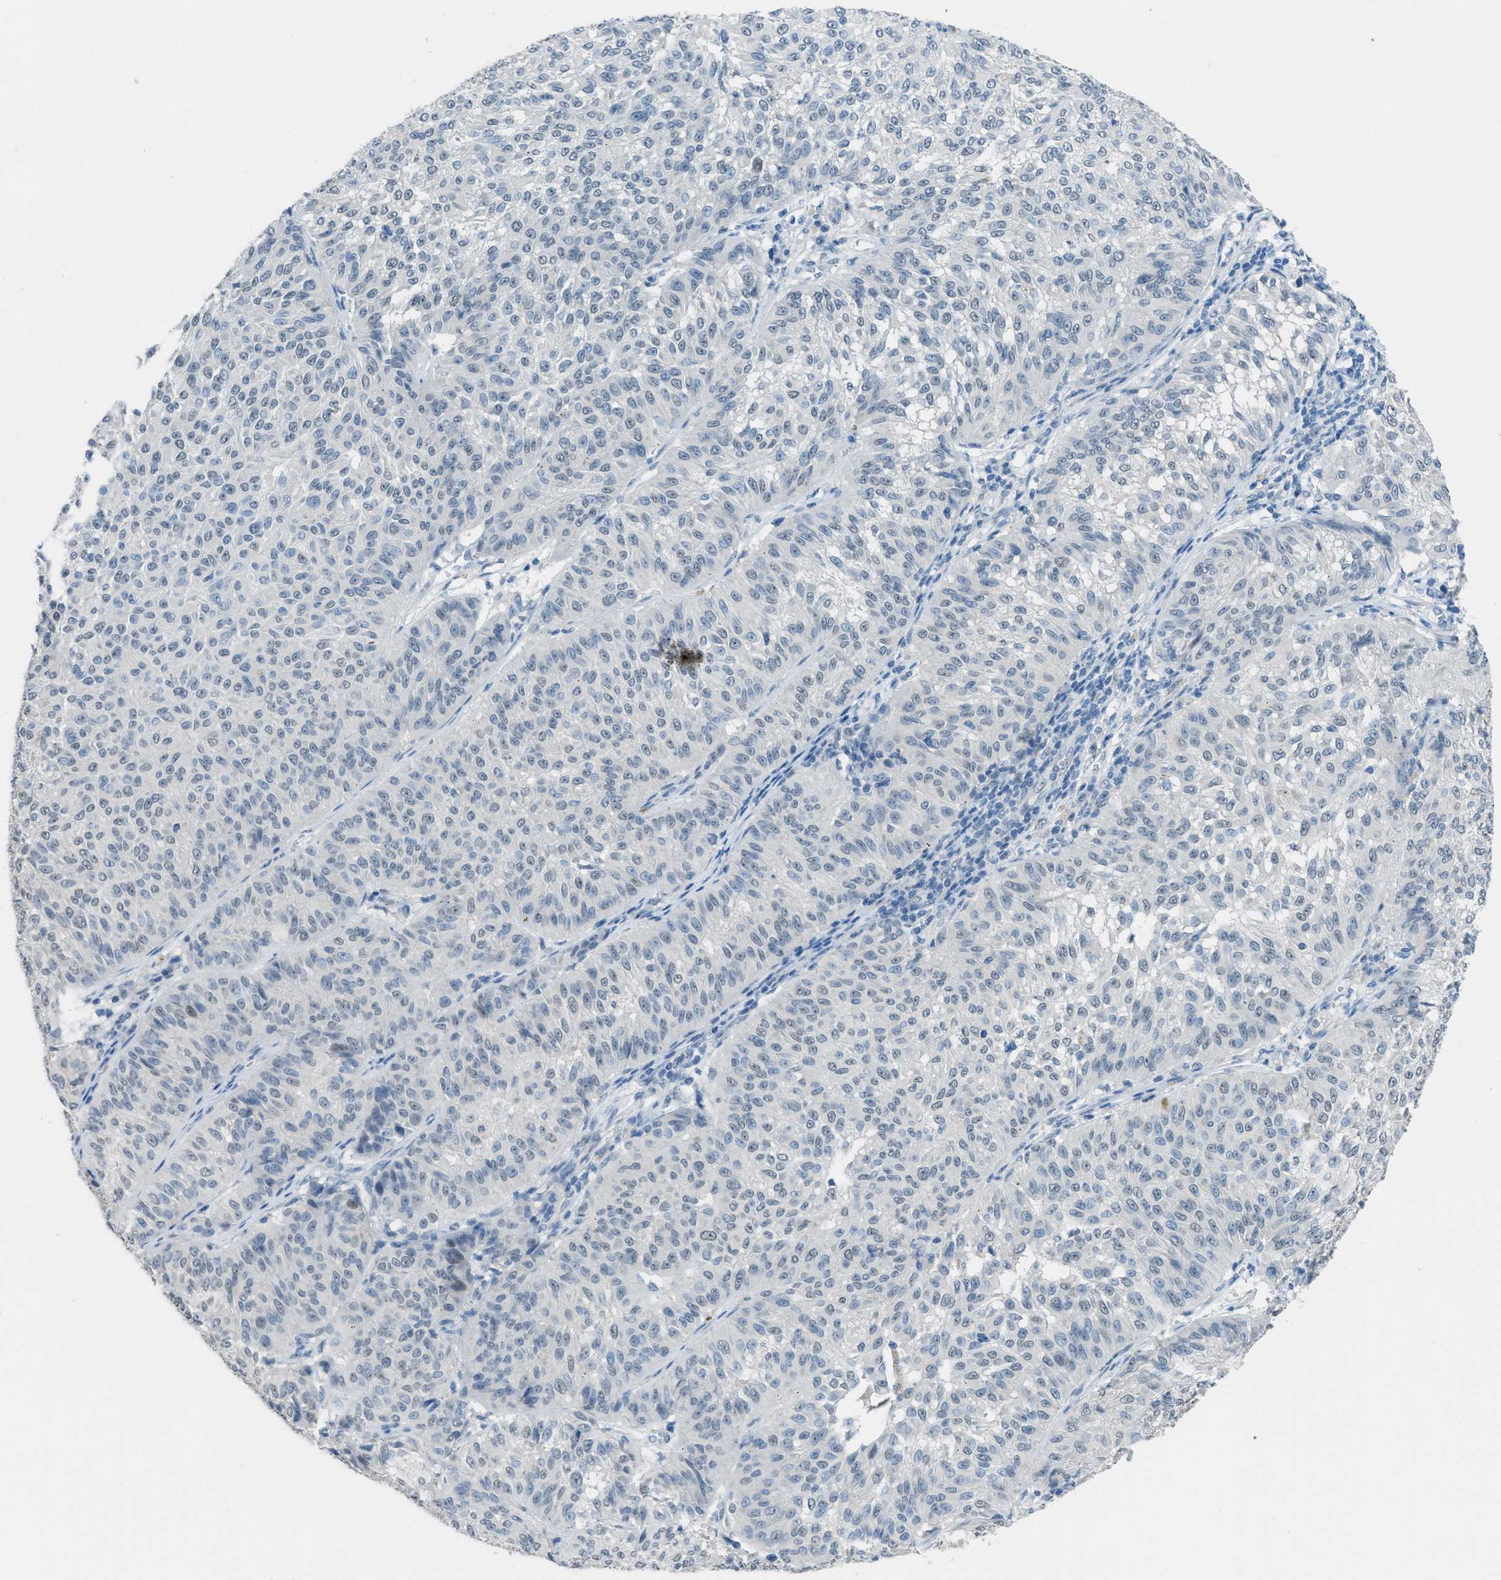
{"staining": {"intensity": "negative", "quantity": "none", "location": "none"}, "tissue": "melanoma", "cell_type": "Tumor cells", "image_type": "cancer", "snomed": [{"axis": "morphology", "description": "Malignant melanoma, NOS"}, {"axis": "topography", "description": "Skin"}], "caption": "Immunohistochemistry (IHC) micrograph of neoplastic tissue: malignant melanoma stained with DAB exhibits no significant protein staining in tumor cells. Nuclei are stained in blue.", "gene": "TTC13", "patient": {"sex": "female", "age": 72}}